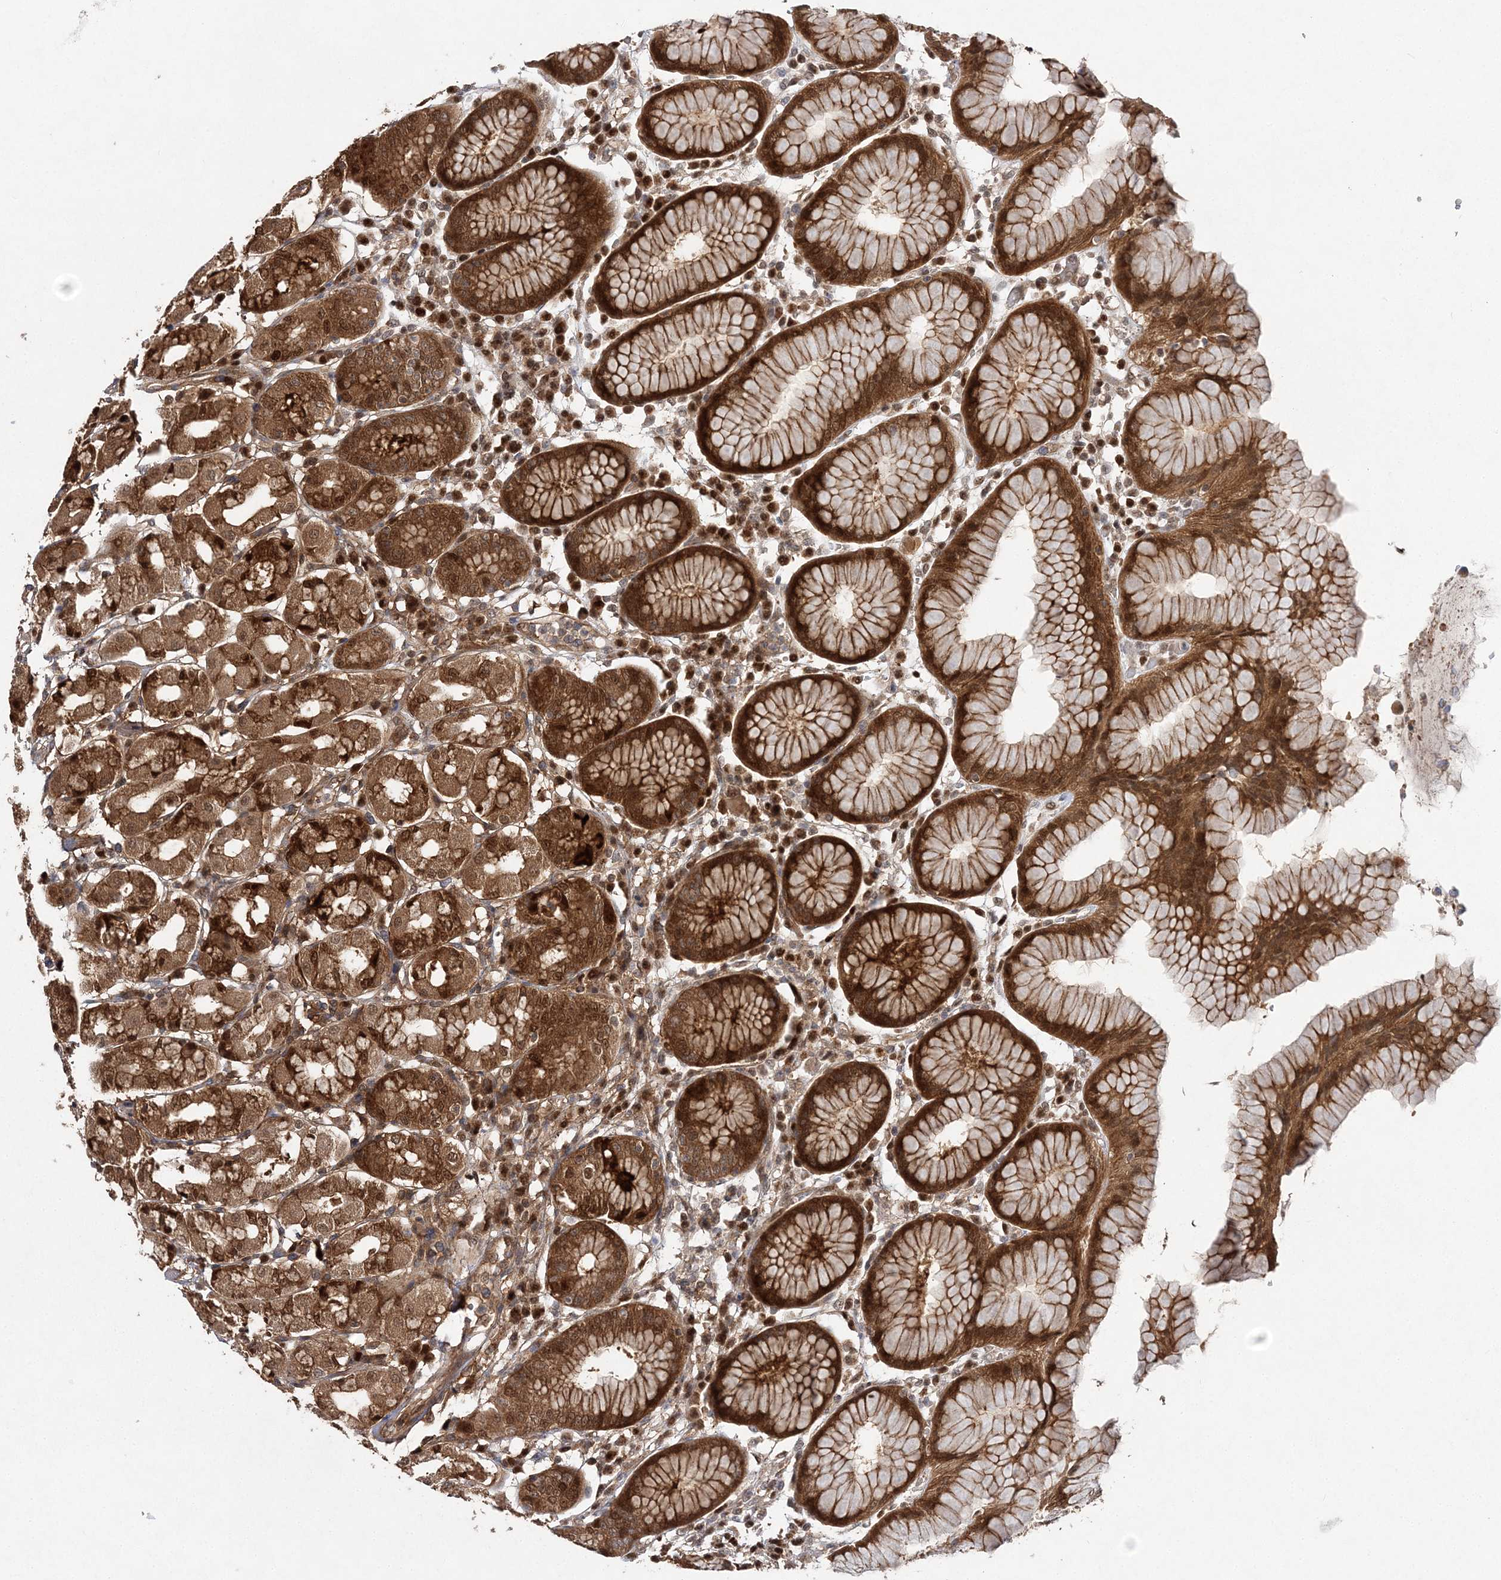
{"staining": {"intensity": "strong", "quantity": ">75%", "location": "cytoplasmic/membranous,nuclear"}, "tissue": "stomach", "cell_type": "Glandular cells", "image_type": "normal", "snomed": [{"axis": "morphology", "description": "Normal tissue, NOS"}, {"axis": "topography", "description": "Stomach"}, {"axis": "topography", "description": "Stomach, lower"}], "caption": "This micrograph shows immunohistochemistry (IHC) staining of unremarkable stomach, with high strong cytoplasmic/membranous,nuclear staining in approximately >75% of glandular cells.", "gene": "NIF3L1", "patient": {"sex": "female", "age": 56}}